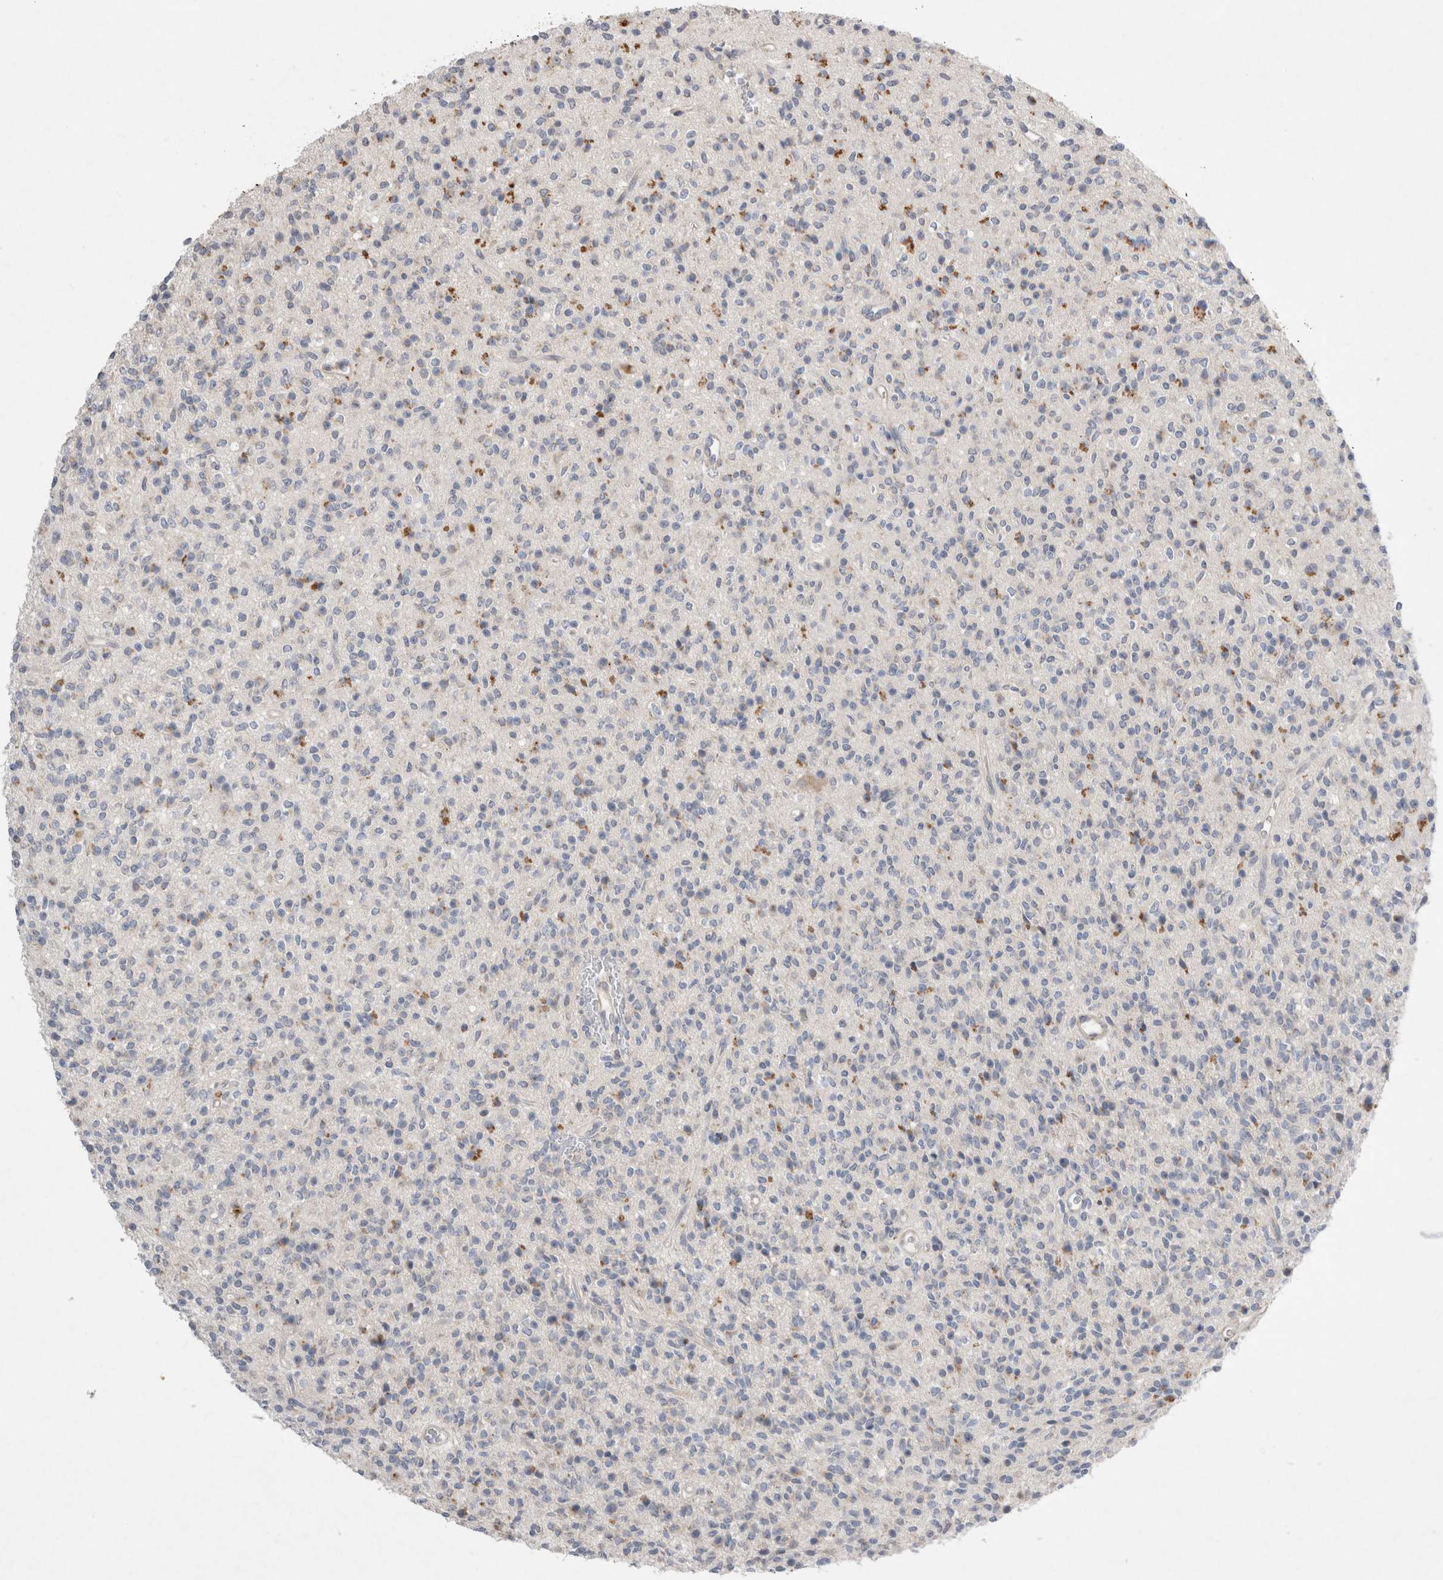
{"staining": {"intensity": "moderate", "quantity": "<25%", "location": "cytoplasmic/membranous"}, "tissue": "glioma", "cell_type": "Tumor cells", "image_type": "cancer", "snomed": [{"axis": "morphology", "description": "Glioma, malignant, High grade"}, {"axis": "topography", "description": "Brain"}], "caption": "Malignant glioma (high-grade) tissue displays moderate cytoplasmic/membranous expression in about <25% of tumor cells", "gene": "TRMT9B", "patient": {"sex": "male", "age": 34}}